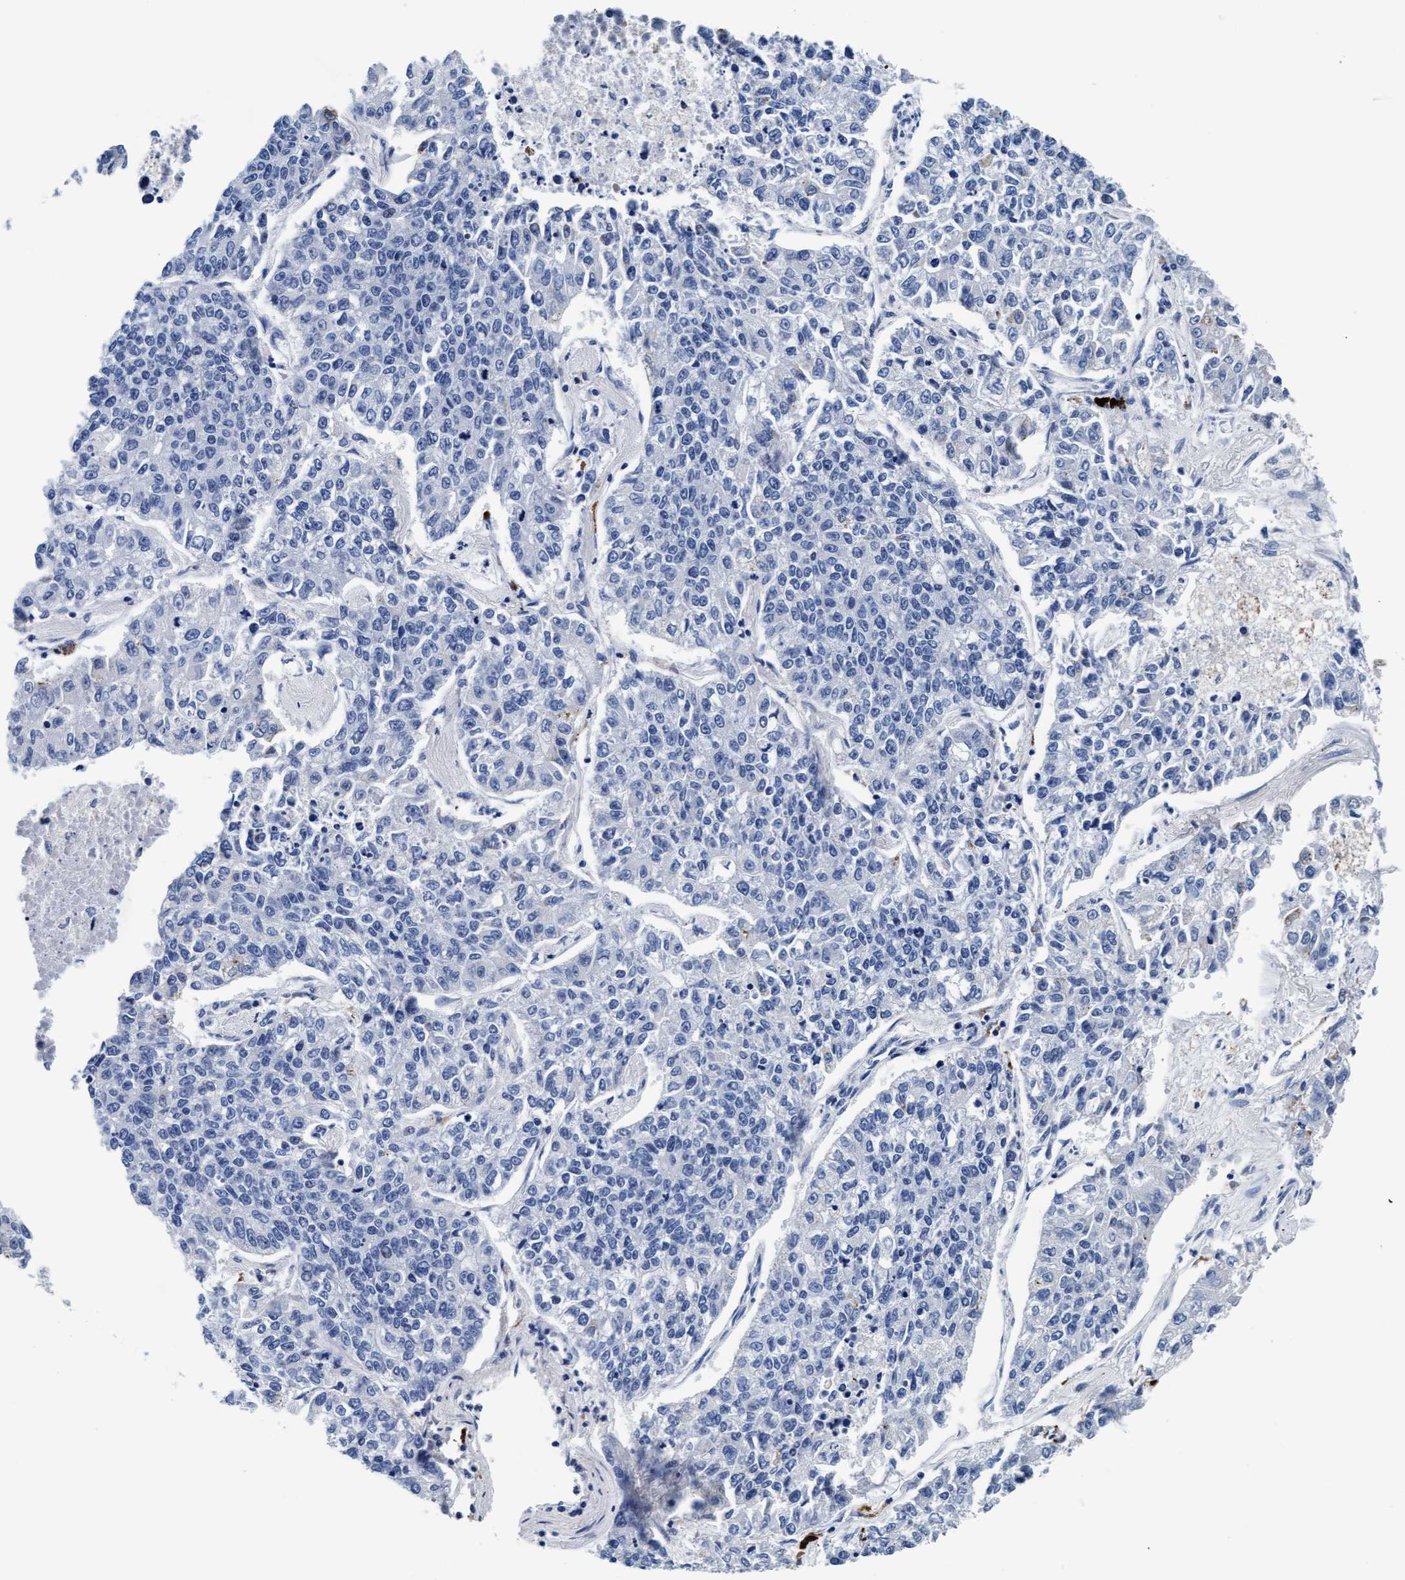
{"staining": {"intensity": "negative", "quantity": "none", "location": "none"}, "tissue": "lung cancer", "cell_type": "Tumor cells", "image_type": "cancer", "snomed": [{"axis": "morphology", "description": "Adenocarcinoma, NOS"}, {"axis": "topography", "description": "Lung"}], "caption": "Human lung adenocarcinoma stained for a protein using immunohistochemistry reveals no expression in tumor cells.", "gene": "ARSG", "patient": {"sex": "male", "age": 49}}